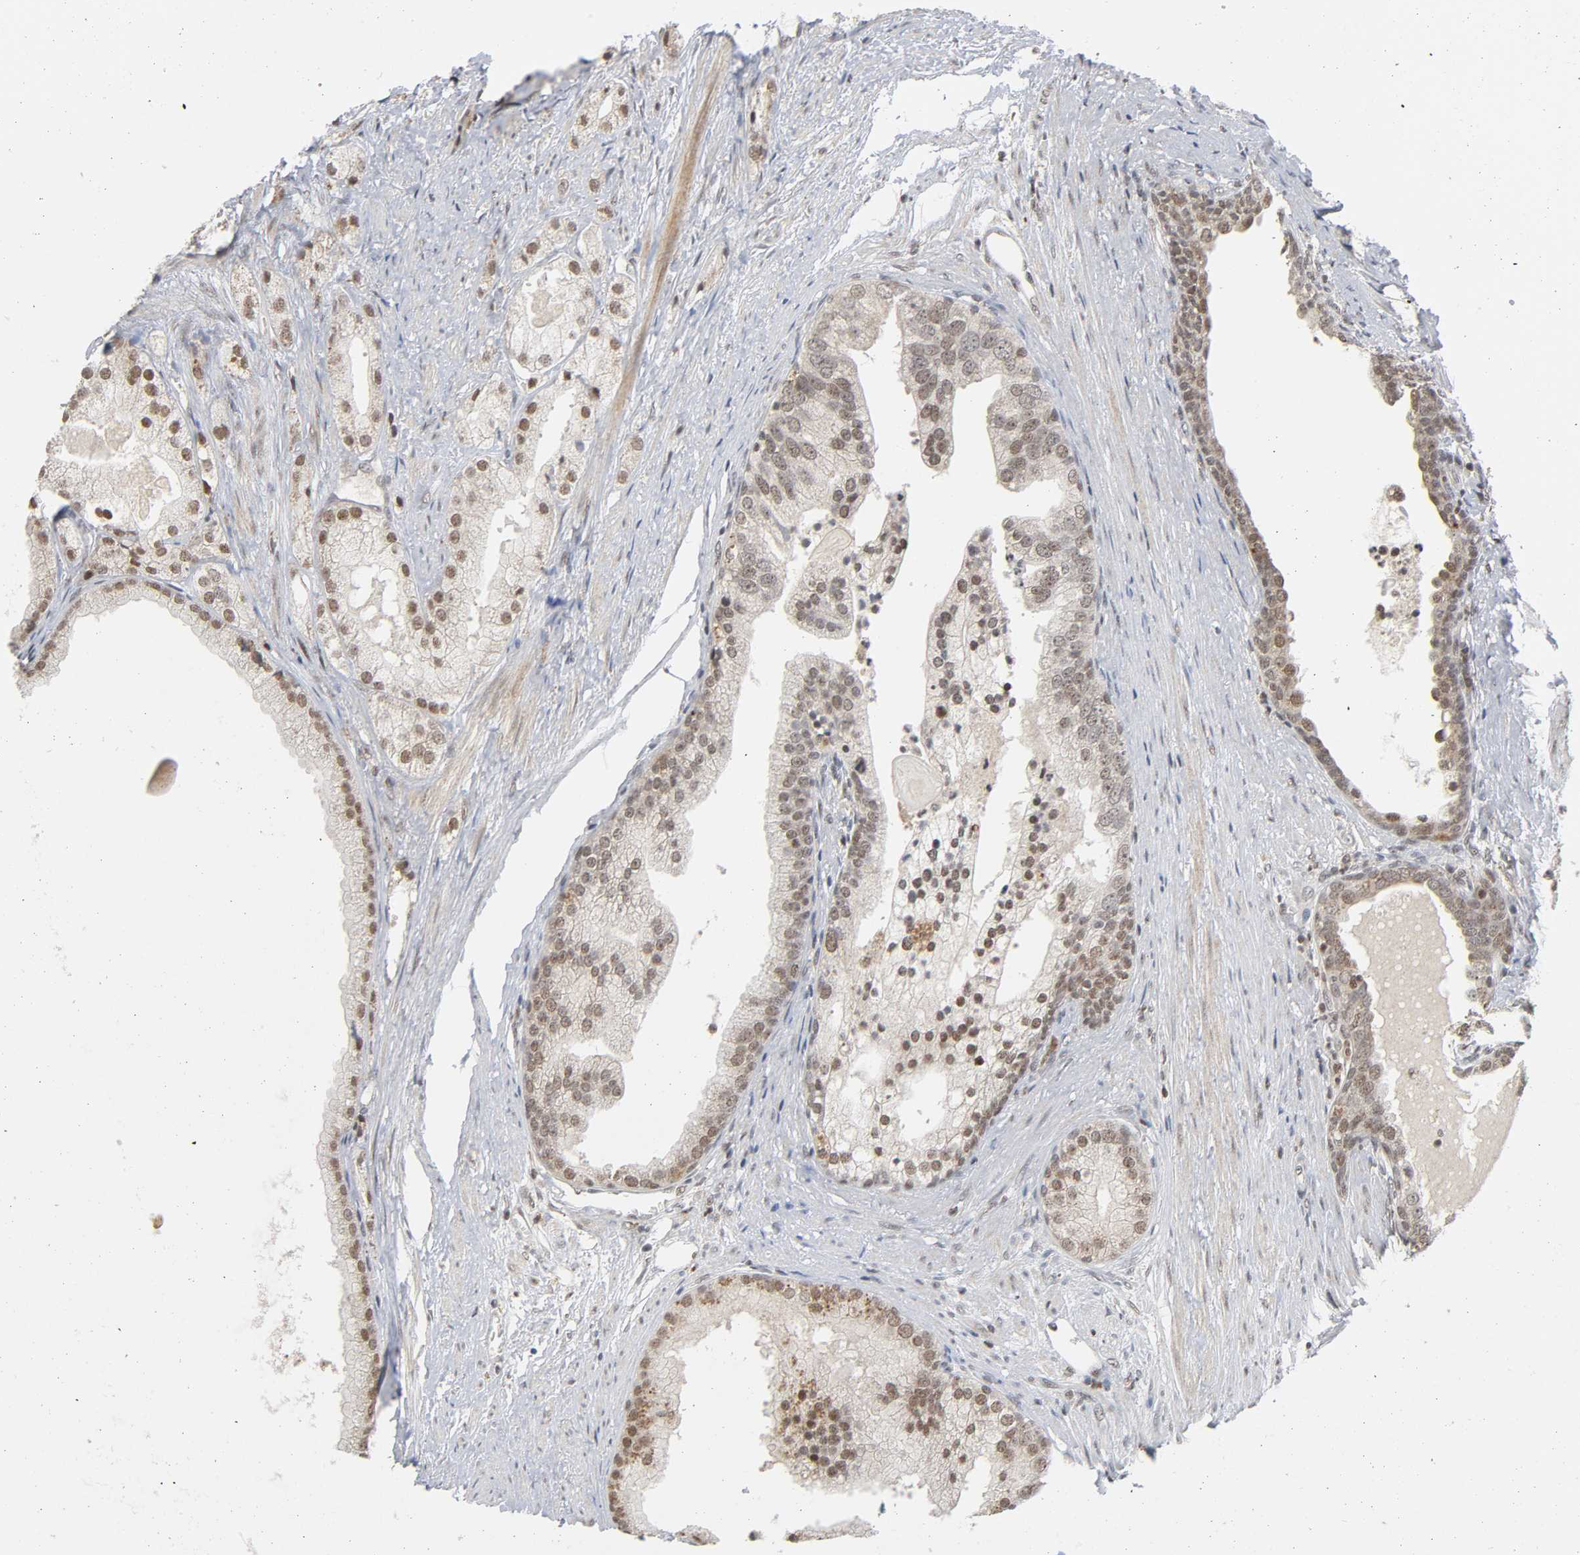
{"staining": {"intensity": "moderate", "quantity": ">75%", "location": "nuclear"}, "tissue": "prostate cancer", "cell_type": "Tumor cells", "image_type": "cancer", "snomed": [{"axis": "morphology", "description": "Adenocarcinoma, Low grade"}, {"axis": "topography", "description": "Prostate"}], "caption": "IHC photomicrograph of neoplastic tissue: prostate adenocarcinoma (low-grade) stained using immunohistochemistry reveals medium levels of moderate protein expression localized specifically in the nuclear of tumor cells, appearing as a nuclear brown color.", "gene": "KAT2B", "patient": {"sex": "male", "age": 69}}